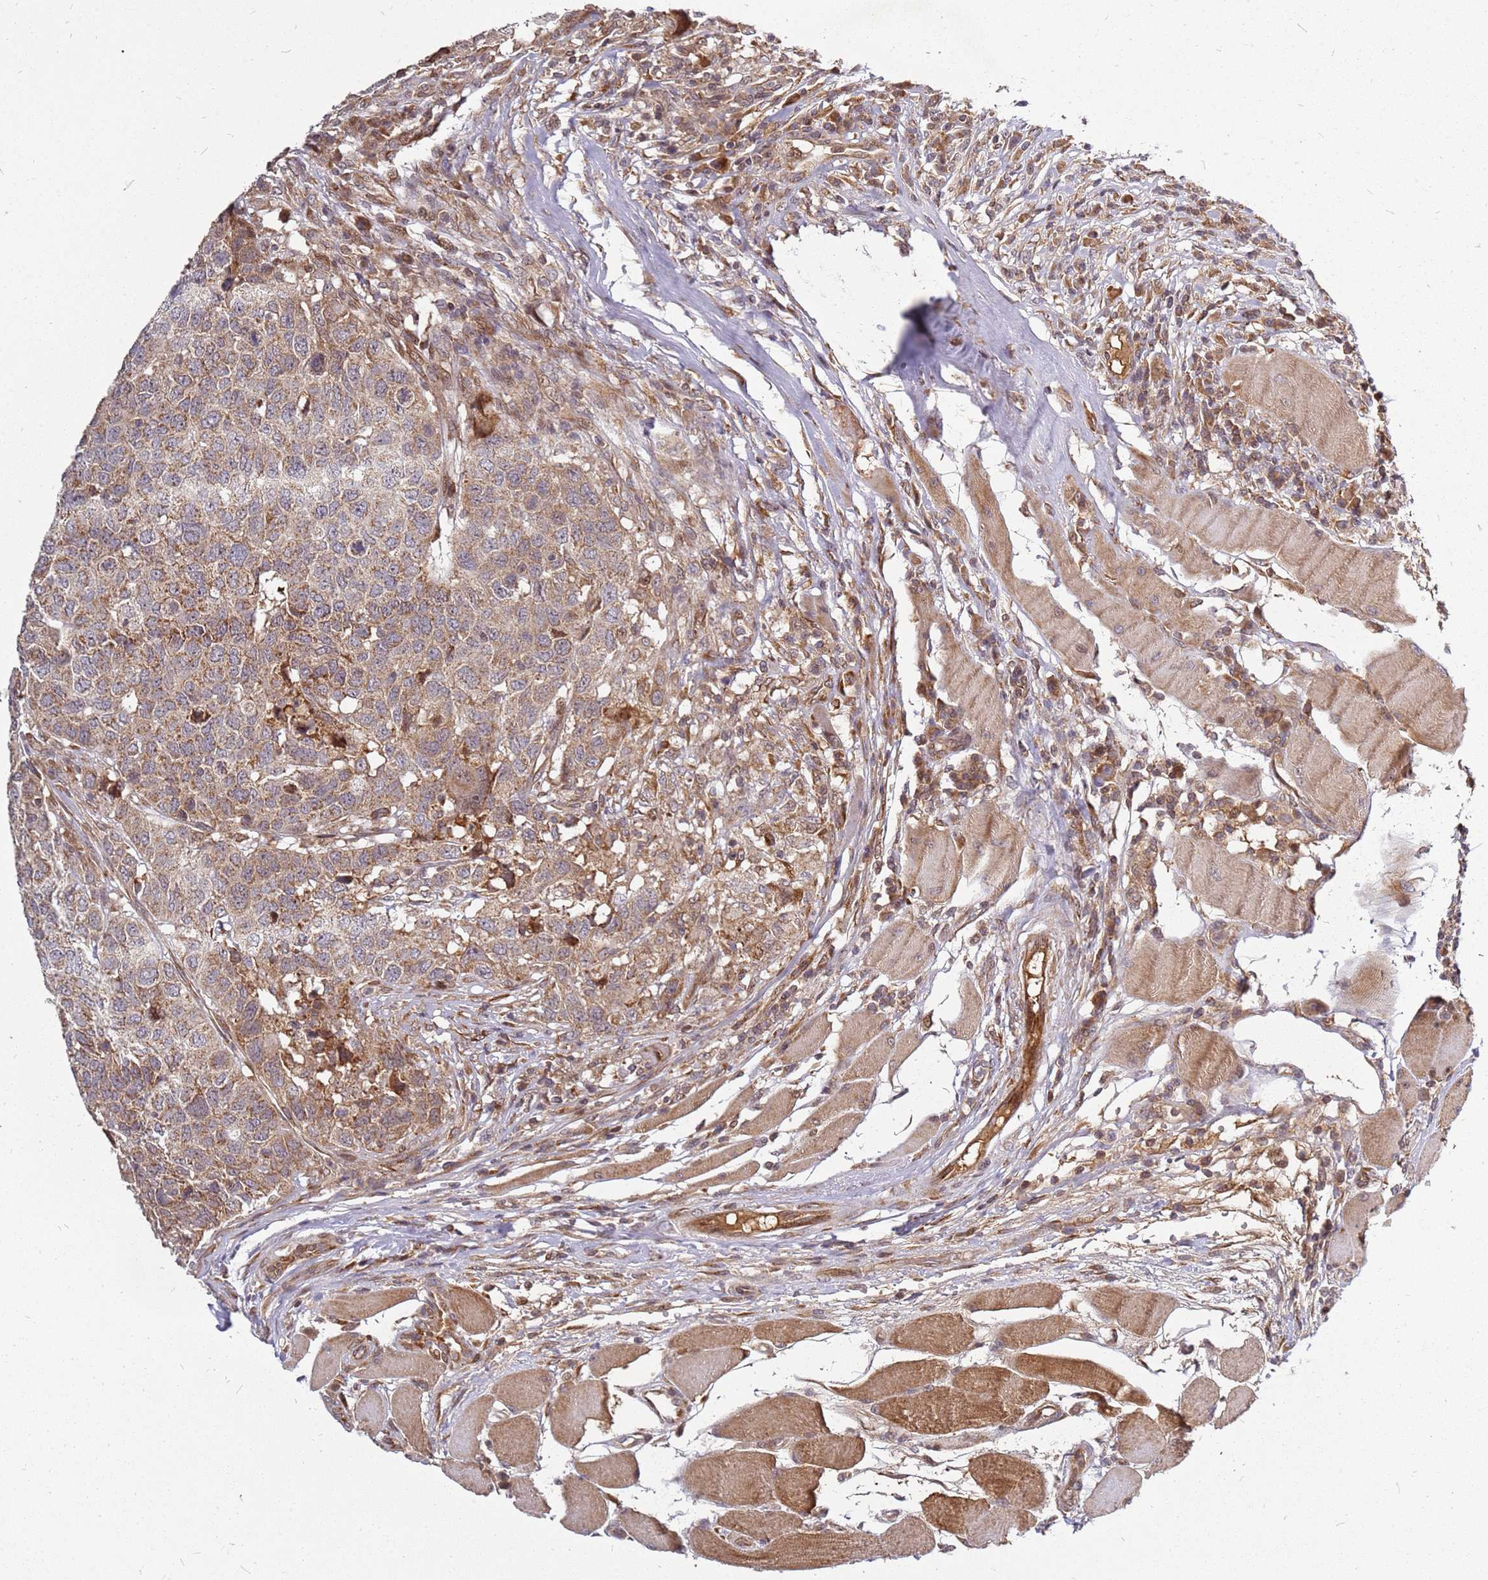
{"staining": {"intensity": "moderate", "quantity": ">75%", "location": "cytoplasmic/membranous"}, "tissue": "head and neck cancer", "cell_type": "Tumor cells", "image_type": "cancer", "snomed": [{"axis": "morphology", "description": "Squamous cell carcinoma, NOS"}, {"axis": "topography", "description": "Head-Neck"}], "caption": "Immunohistochemistry (IHC) histopathology image of human head and neck cancer stained for a protein (brown), which exhibits medium levels of moderate cytoplasmic/membranous staining in approximately >75% of tumor cells.", "gene": "CCDC159", "patient": {"sex": "male", "age": 66}}